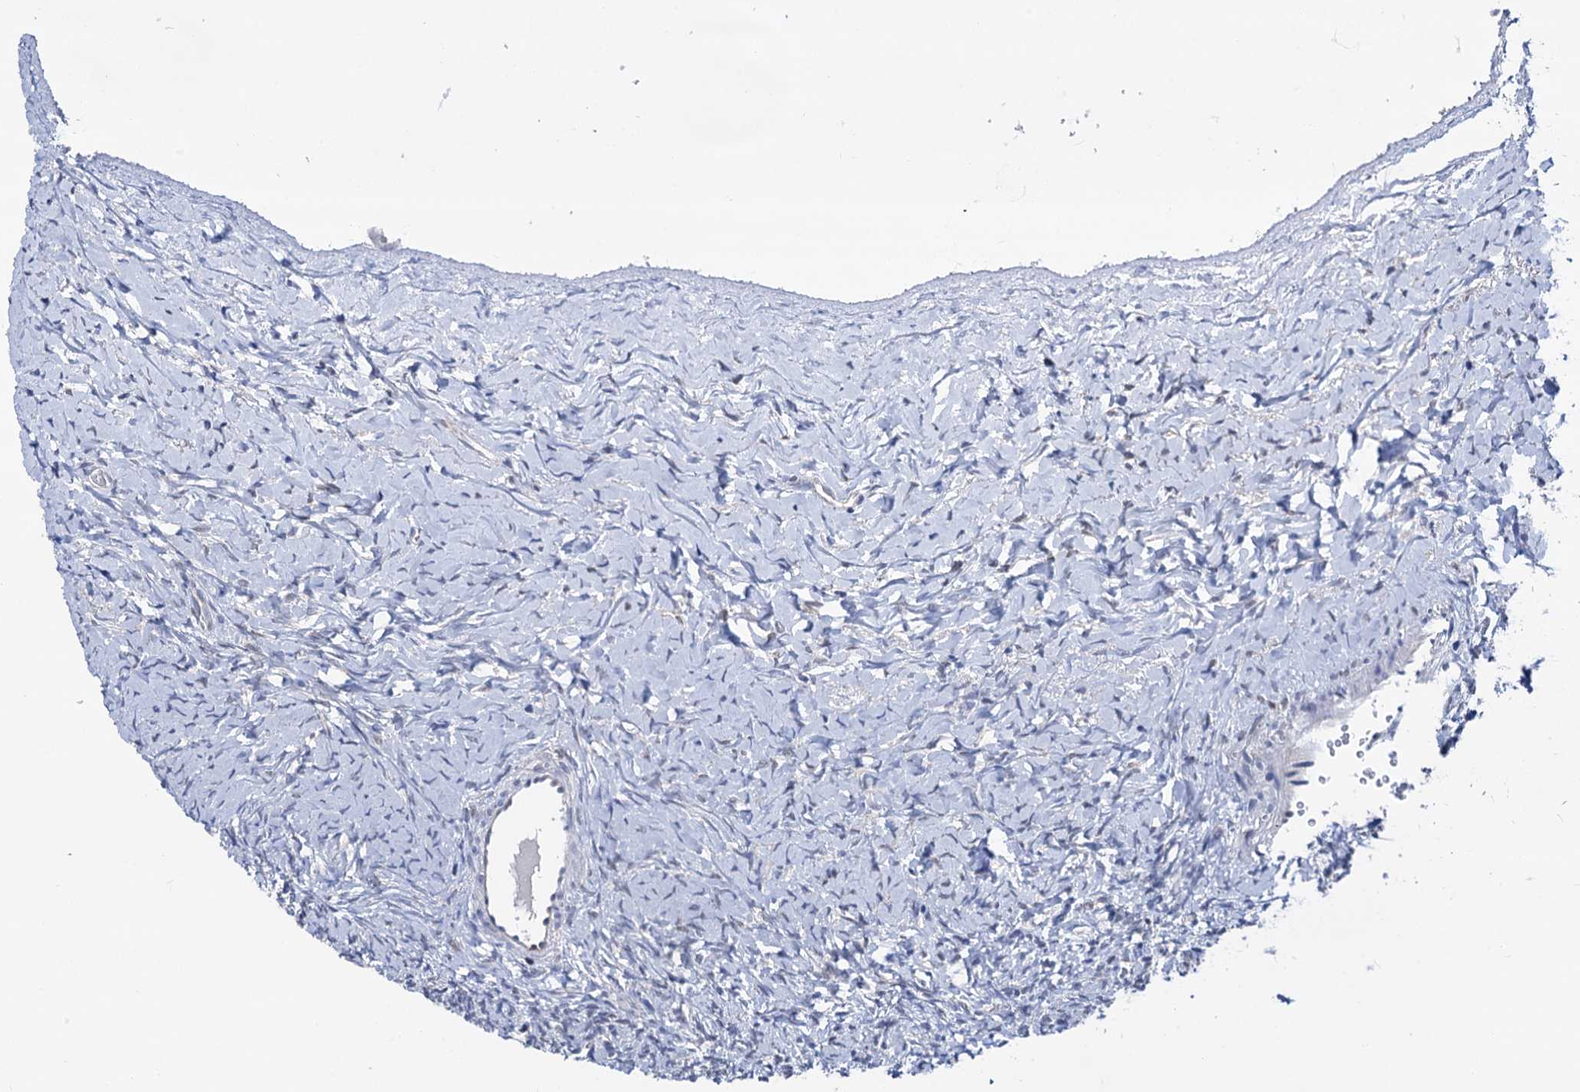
{"staining": {"intensity": "negative", "quantity": "none", "location": "none"}, "tissue": "ovary", "cell_type": "Ovarian stroma cells", "image_type": "normal", "snomed": [{"axis": "morphology", "description": "Normal tissue, NOS"}, {"axis": "morphology", "description": "Developmental malformation"}, {"axis": "topography", "description": "Ovary"}], "caption": "This is an immunohistochemistry histopathology image of normal human ovary. There is no staining in ovarian stroma cells.", "gene": "ZNRD2", "patient": {"sex": "female", "age": 39}}